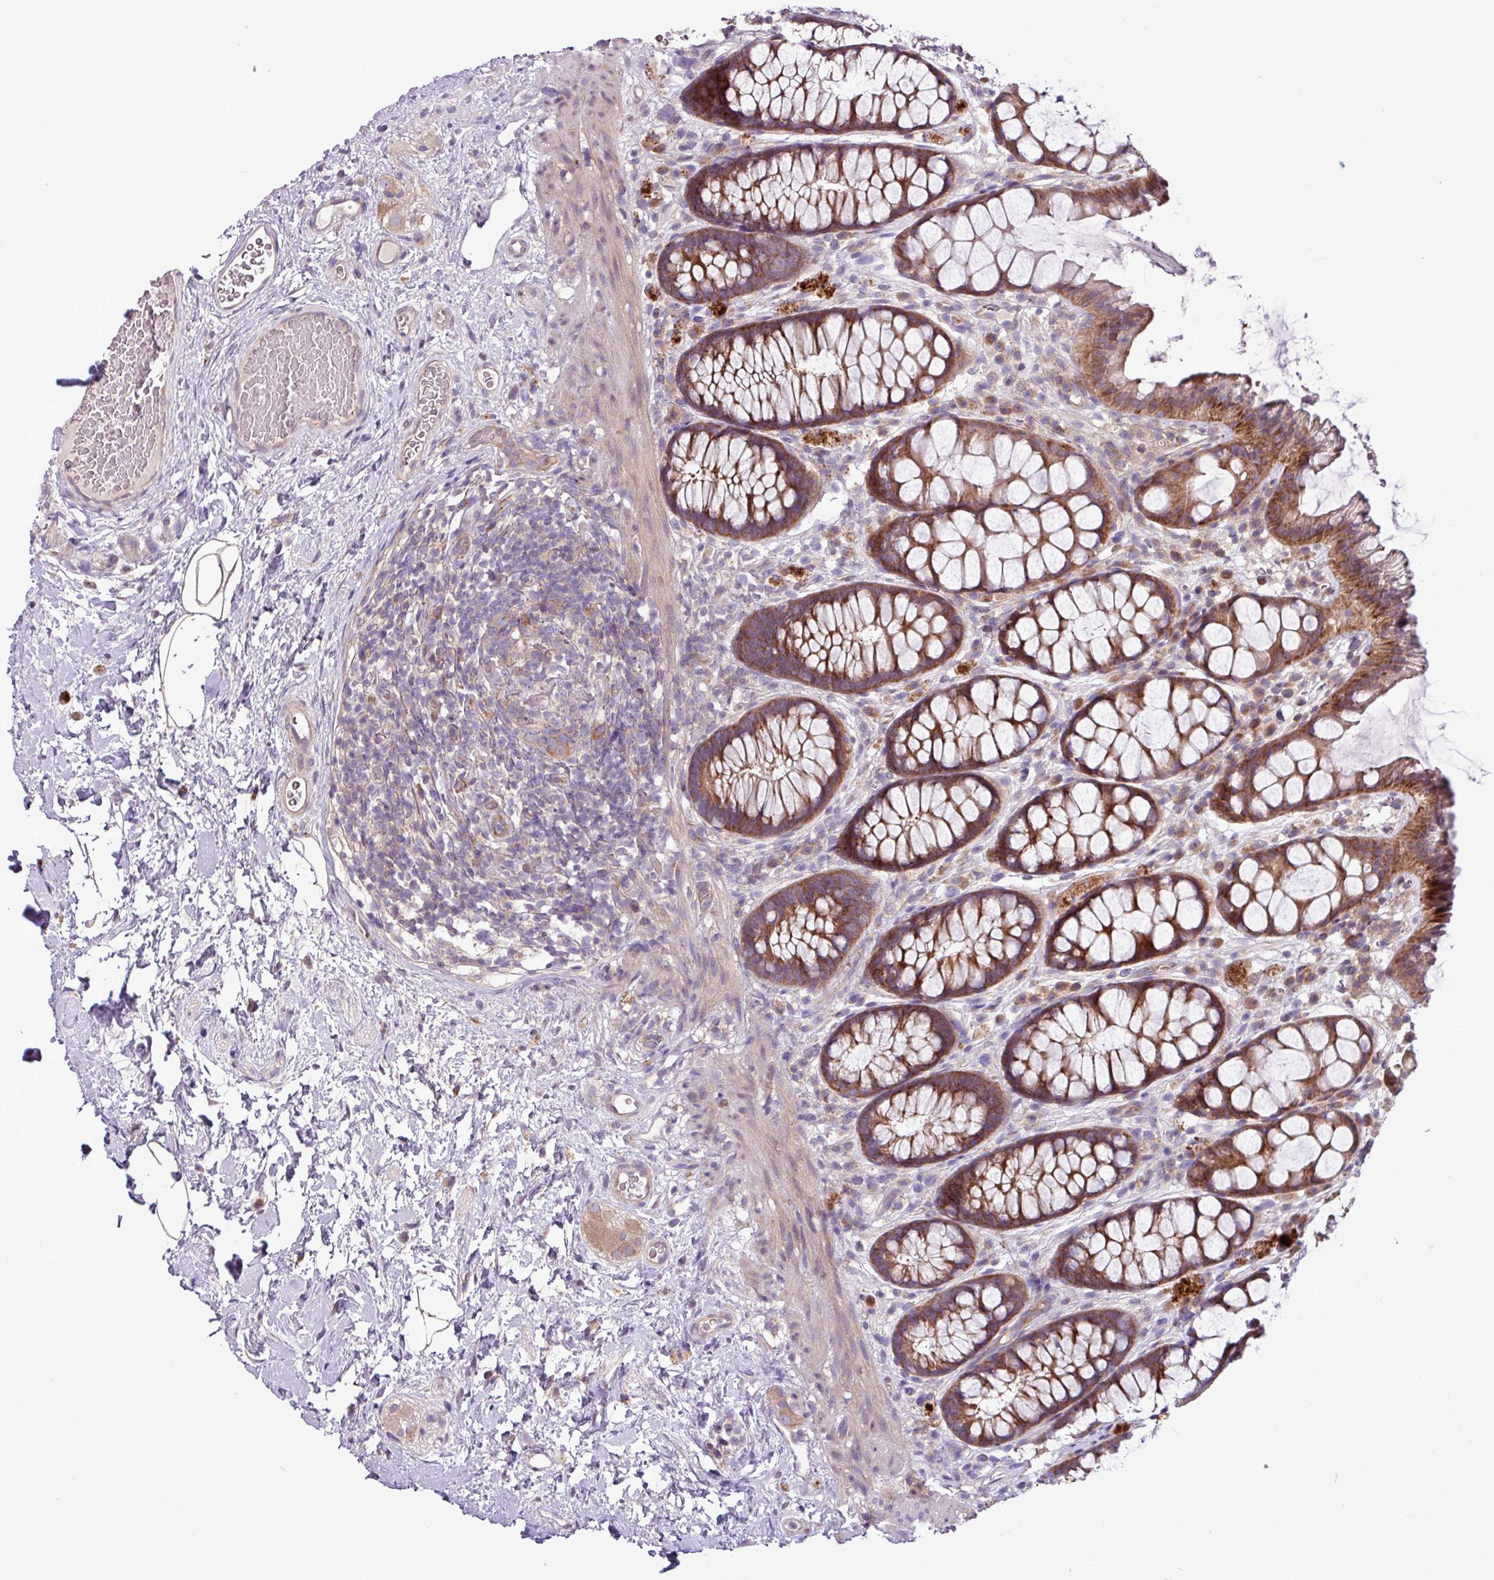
{"staining": {"intensity": "strong", "quantity": ">75%", "location": "cytoplasmic/membranous"}, "tissue": "rectum", "cell_type": "Glandular cells", "image_type": "normal", "snomed": [{"axis": "morphology", "description": "Normal tissue, NOS"}, {"axis": "topography", "description": "Rectum"}], "caption": "This image reveals normal rectum stained with immunohistochemistry to label a protein in brown. The cytoplasmic/membranous of glandular cells show strong positivity for the protein. Nuclei are counter-stained blue.", "gene": "MROH2A", "patient": {"sex": "female", "age": 67}}